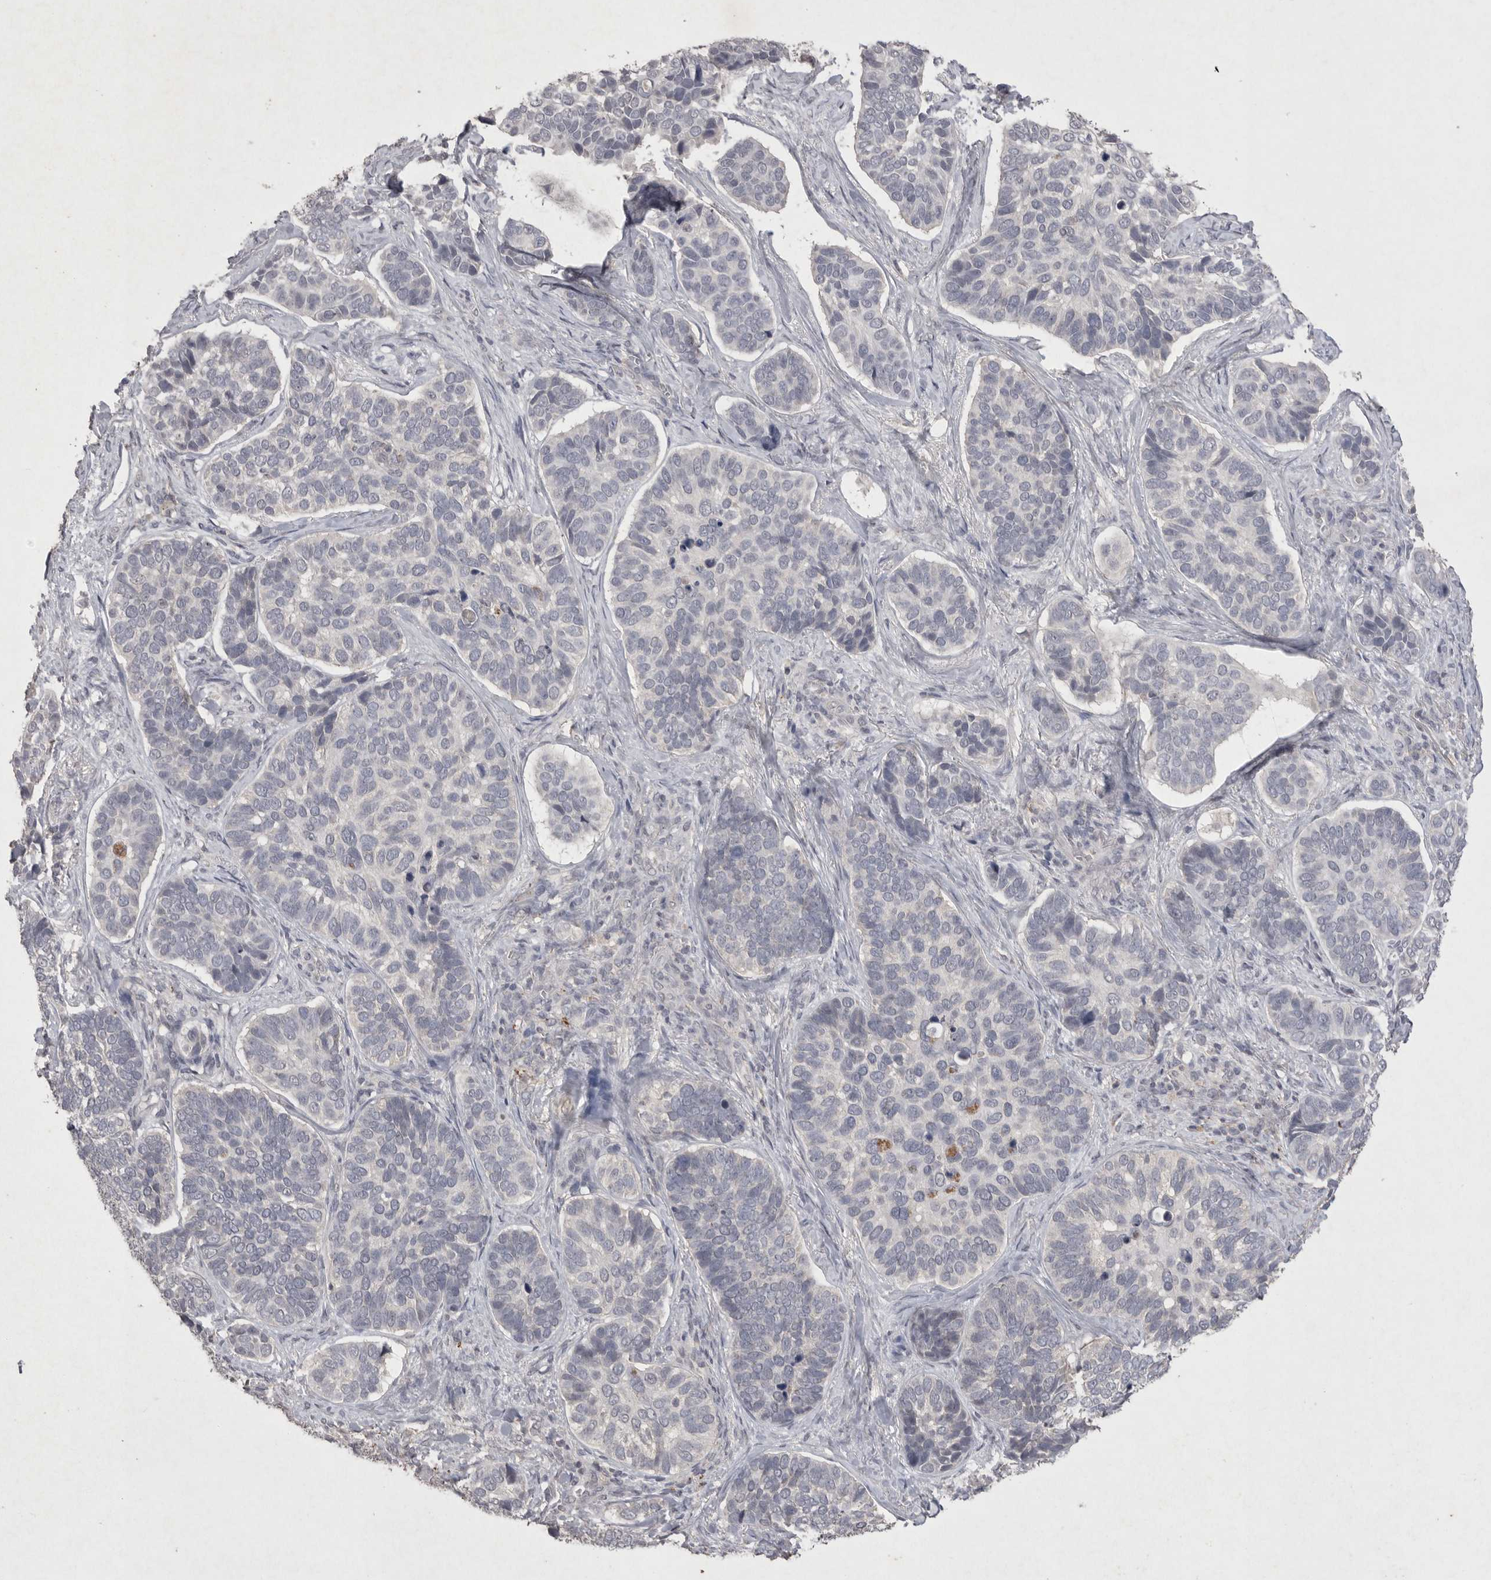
{"staining": {"intensity": "negative", "quantity": "none", "location": "none"}, "tissue": "skin cancer", "cell_type": "Tumor cells", "image_type": "cancer", "snomed": [{"axis": "morphology", "description": "Basal cell carcinoma"}, {"axis": "topography", "description": "Skin"}], "caption": "There is no significant expression in tumor cells of skin cancer.", "gene": "APLNR", "patient": {"sex": "male", "age": 62}}